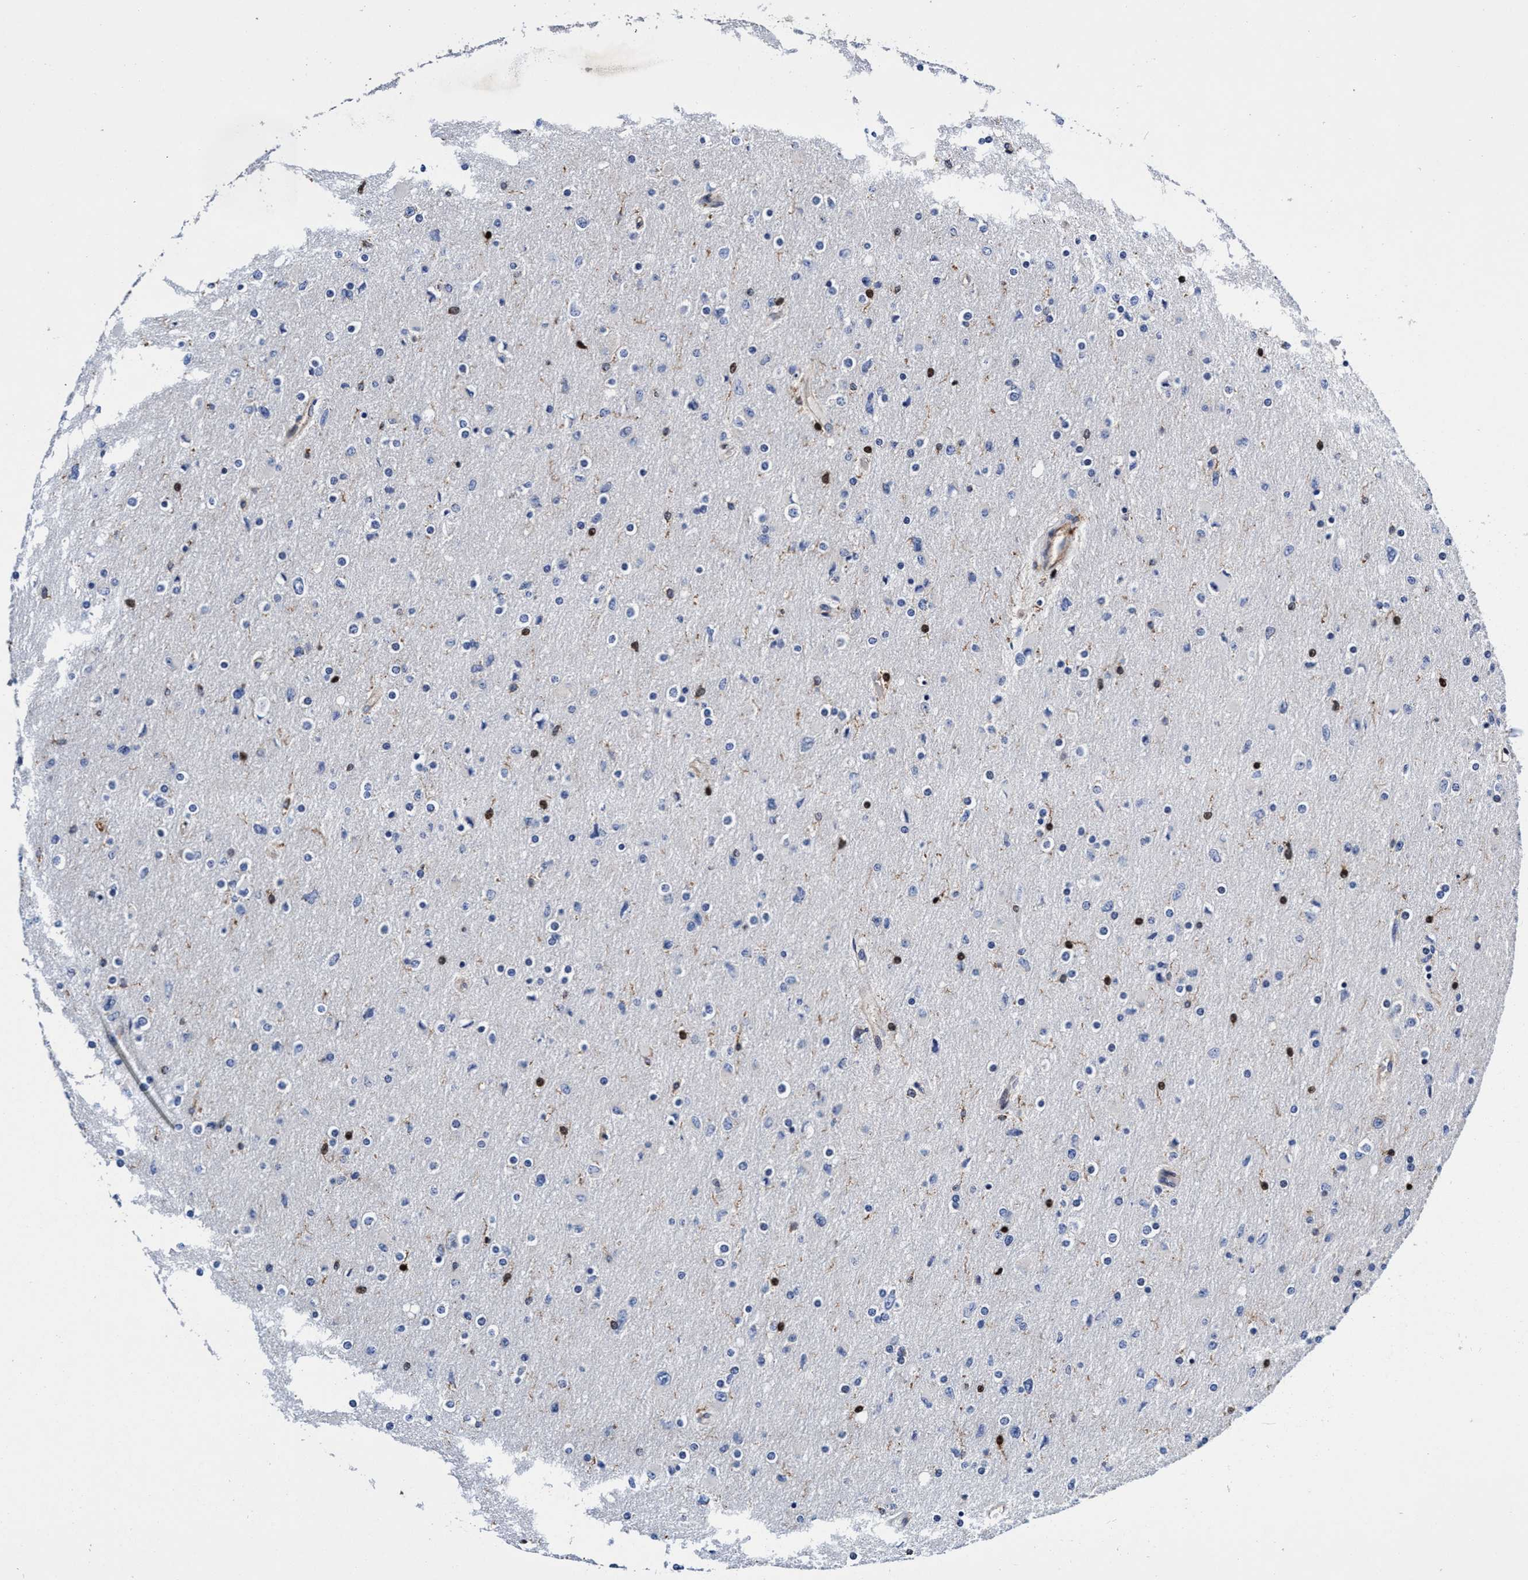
{"staining": {"intensity": "strong", "quantity": "<25%", "location": "nuclear"}, "tissue": "glioma", "cell_type": "Tumor cells", "image_type": "cancer", "snomed": [{"axis": "morphology", "description": "Glioma, malignant, High grade"}, {"axis": "topography", "description": "Cerebral cortex"}], "caption": "Tumor cells show strong nuclear positivity in approximately <25% of cells in glioma.", "gene": "UBALD2", "patient": {"sex": "female", "age": 36}}